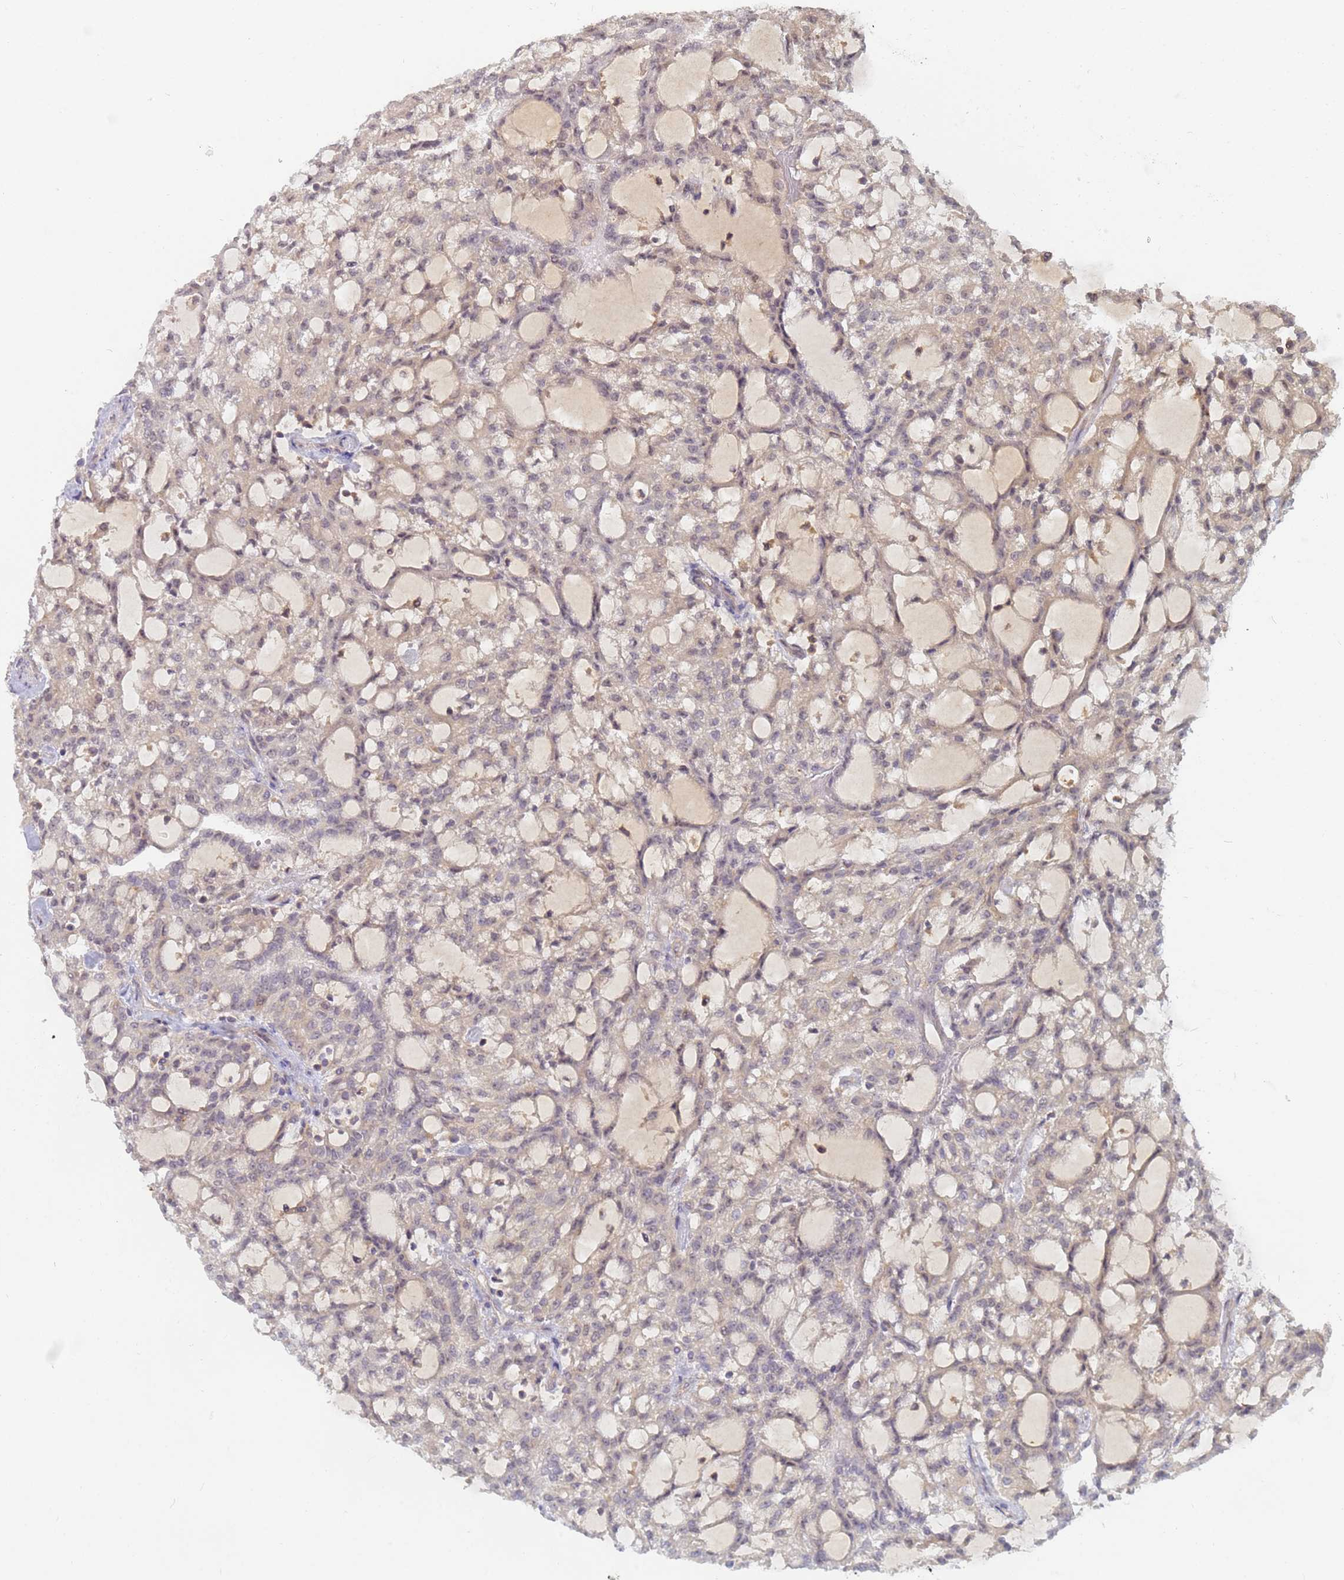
{"staining": {"intensity": "weak", "quantity": "<25%", "location": "cytoplasmic/membranous"}, "tissue": "renal cancer", "cell_type": "Tumor cells", "image_type": "cancer", "snomed": [{"axis": "morphology", "description": "Adenocarcinoma, NOS"}, {"axis": "topography", "description": "Kidney"}], "caption": "Protein analysis of renal adenocarcinoma shows no significant positivity in tumor cells.", "gene": "SHARPIN", "patient": {"sex": "male", "age": 63}}